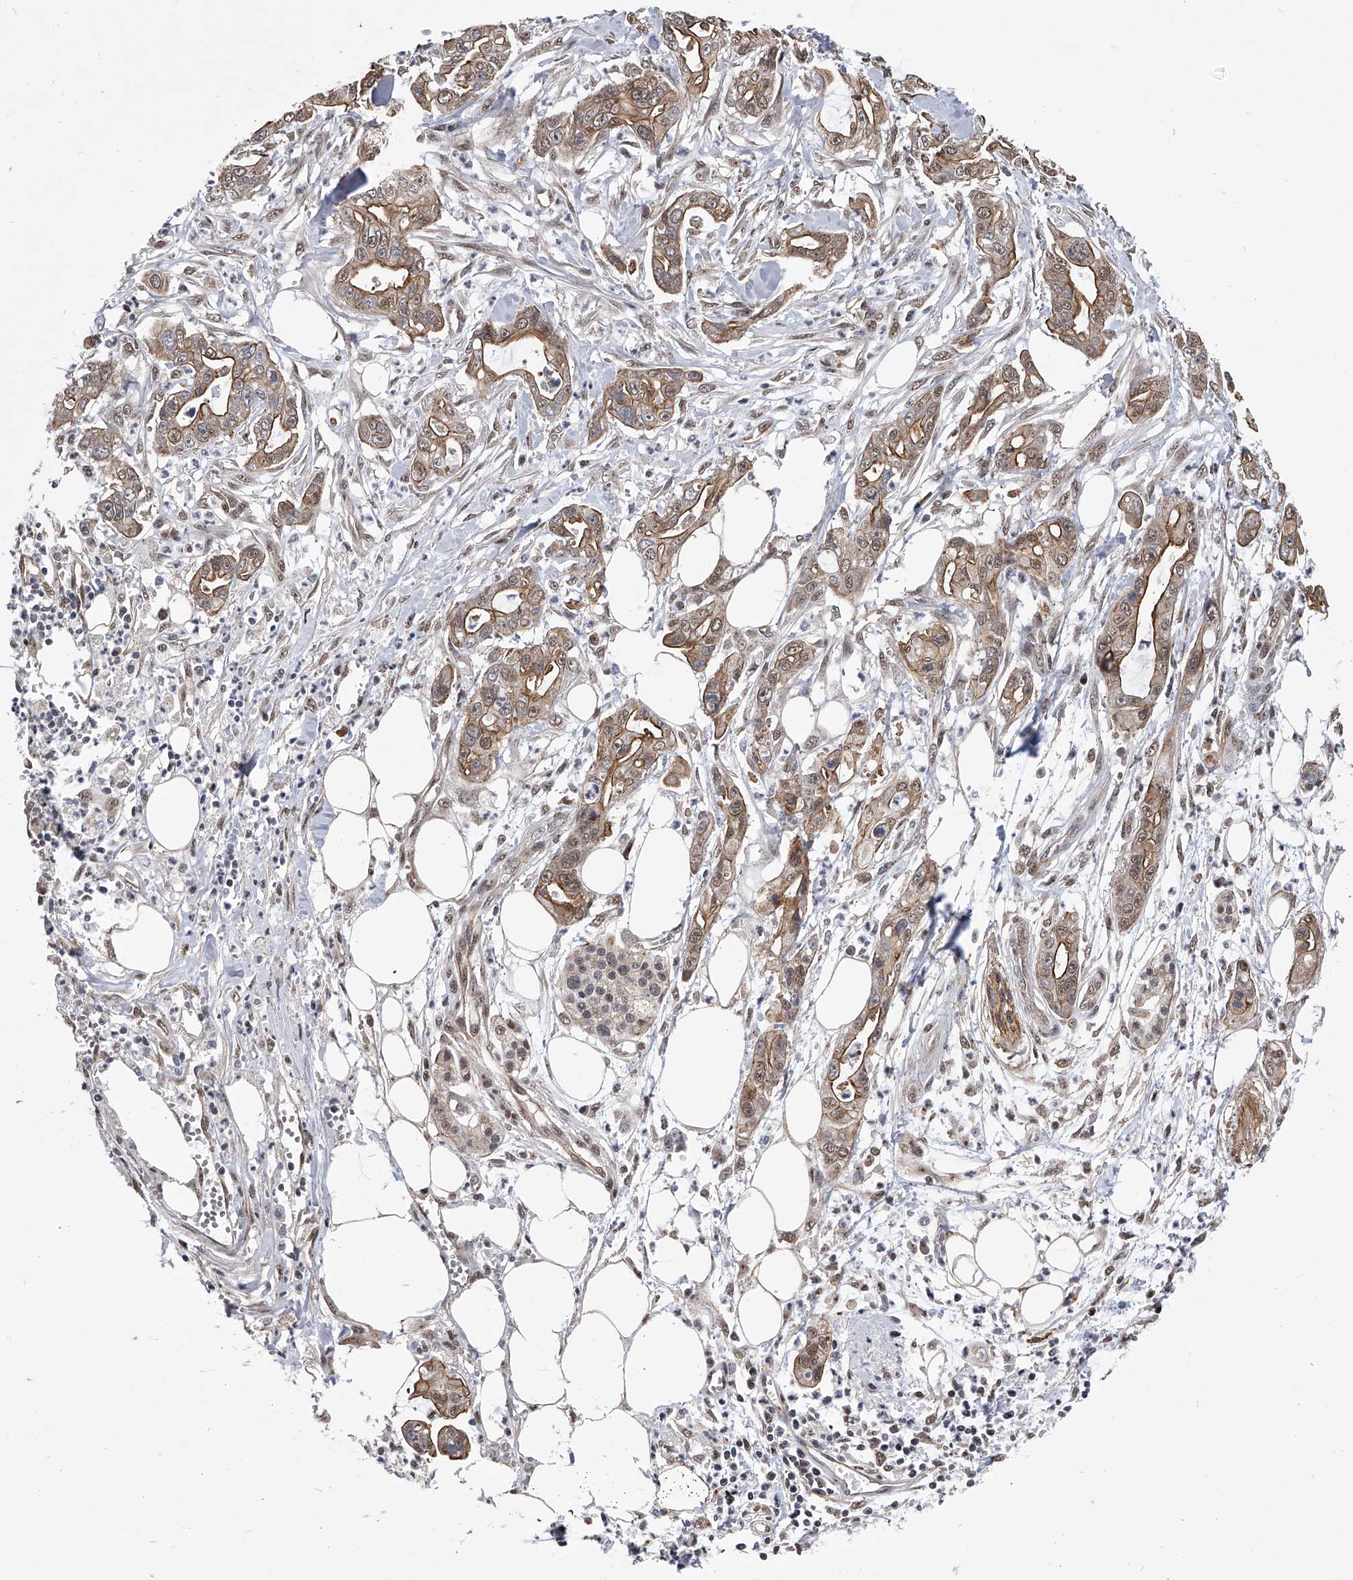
{"staining": {"intensity": "moderate", "quantity": "25%-75%", "location": "cytoplasmic/membranous,nuclear"}, "tissue": "pancreatic cancer", "cell_type": "Tumor cells", "image_type": "cancer", "snomed": [{"axis": "morphology", "description": "Adenocarcinoma, NOS"}, {"axis": "topography", "description": "Pancreas"}], "caption": "Pancreatic adenocarcinoma tissue displays moderate cytoplasmic/membranous and nuclear positivity in approximately 25%-75% of tumor cells, visualized by immunohistochemistry.", "gene": "ZNF76", "patient": {"sex": "male", "age": 68}}